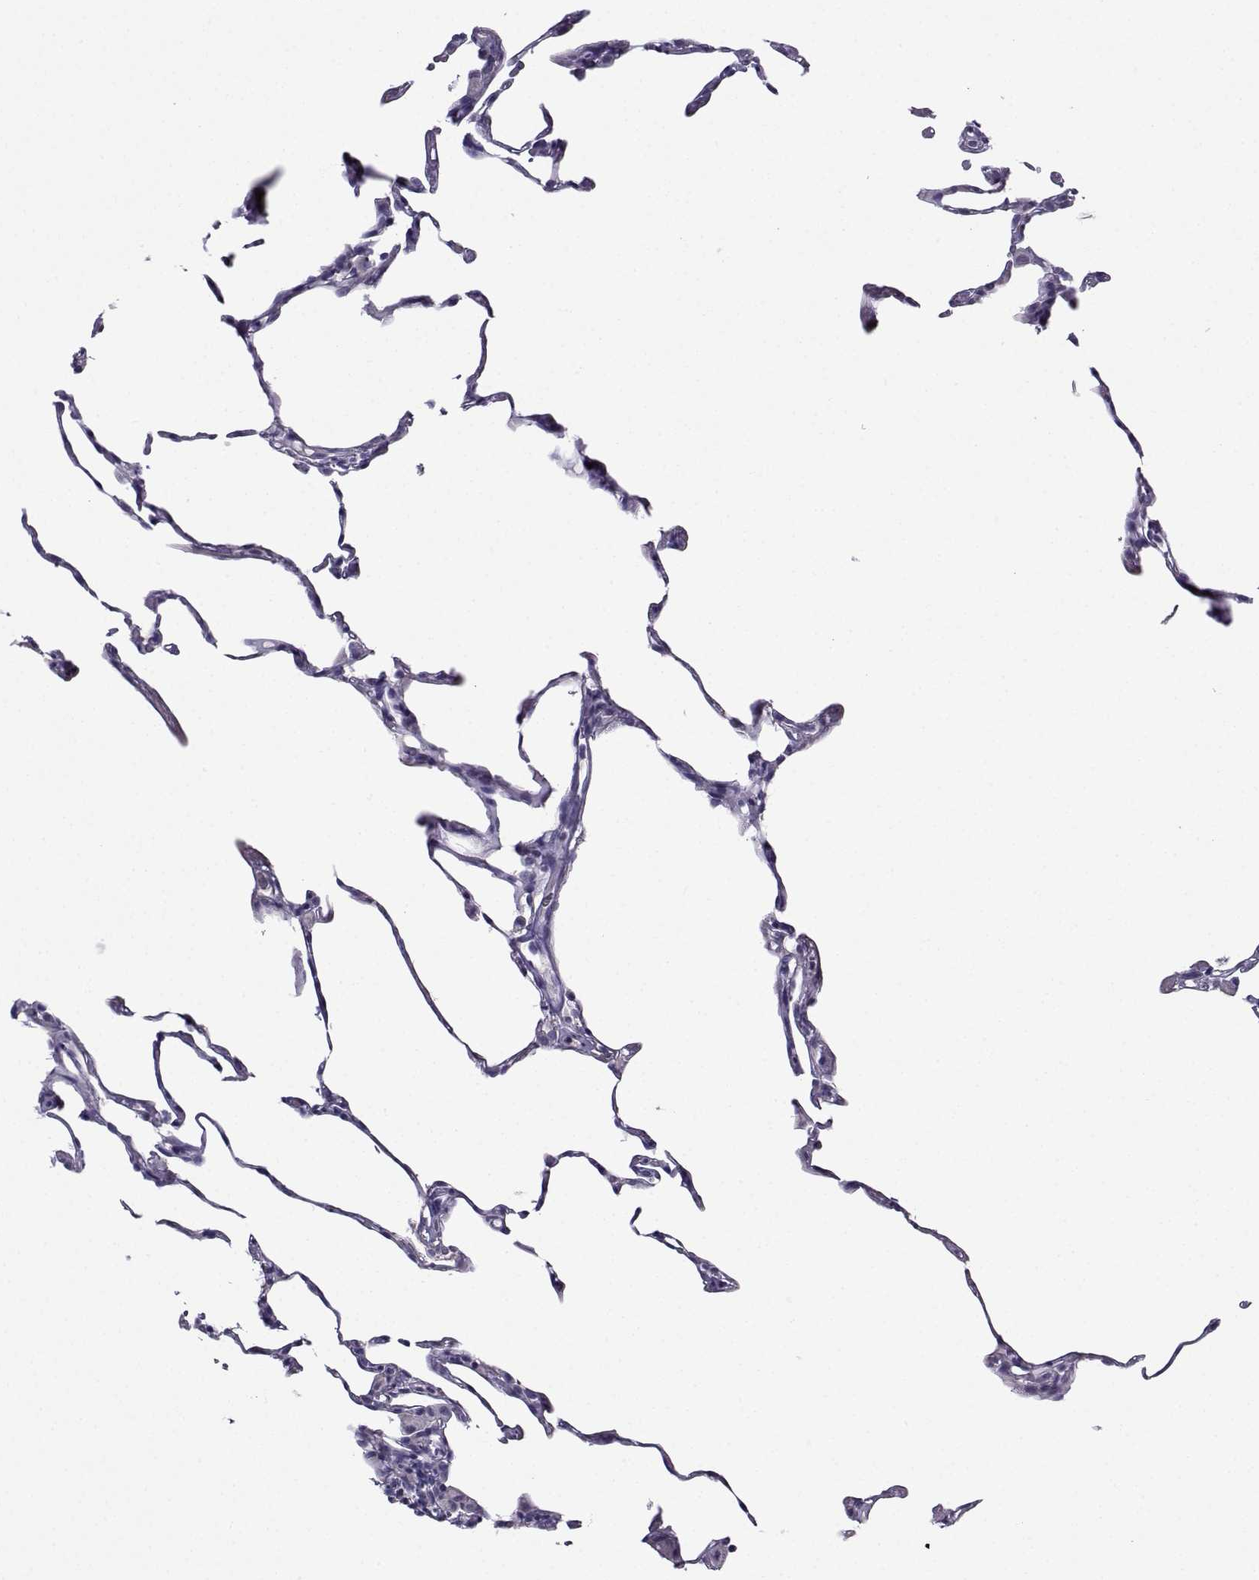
{"staining": {"intensity": "negative", "quantity": "none", "location": "none"}, "tissue": "lung", "cell_type": "Alveolar cells", "image_type": "normal", "snomed": [{"axis": "morphology", "description": "Normal tissue, NOS"}, {"axis": "topography", "description": "Lung"}], "caption": "Protein analysis of normal lung exhibits no significant expression in alveolar cells.", "gene": "FBXO24", "patient": {"sex": "female", "age": 57}}